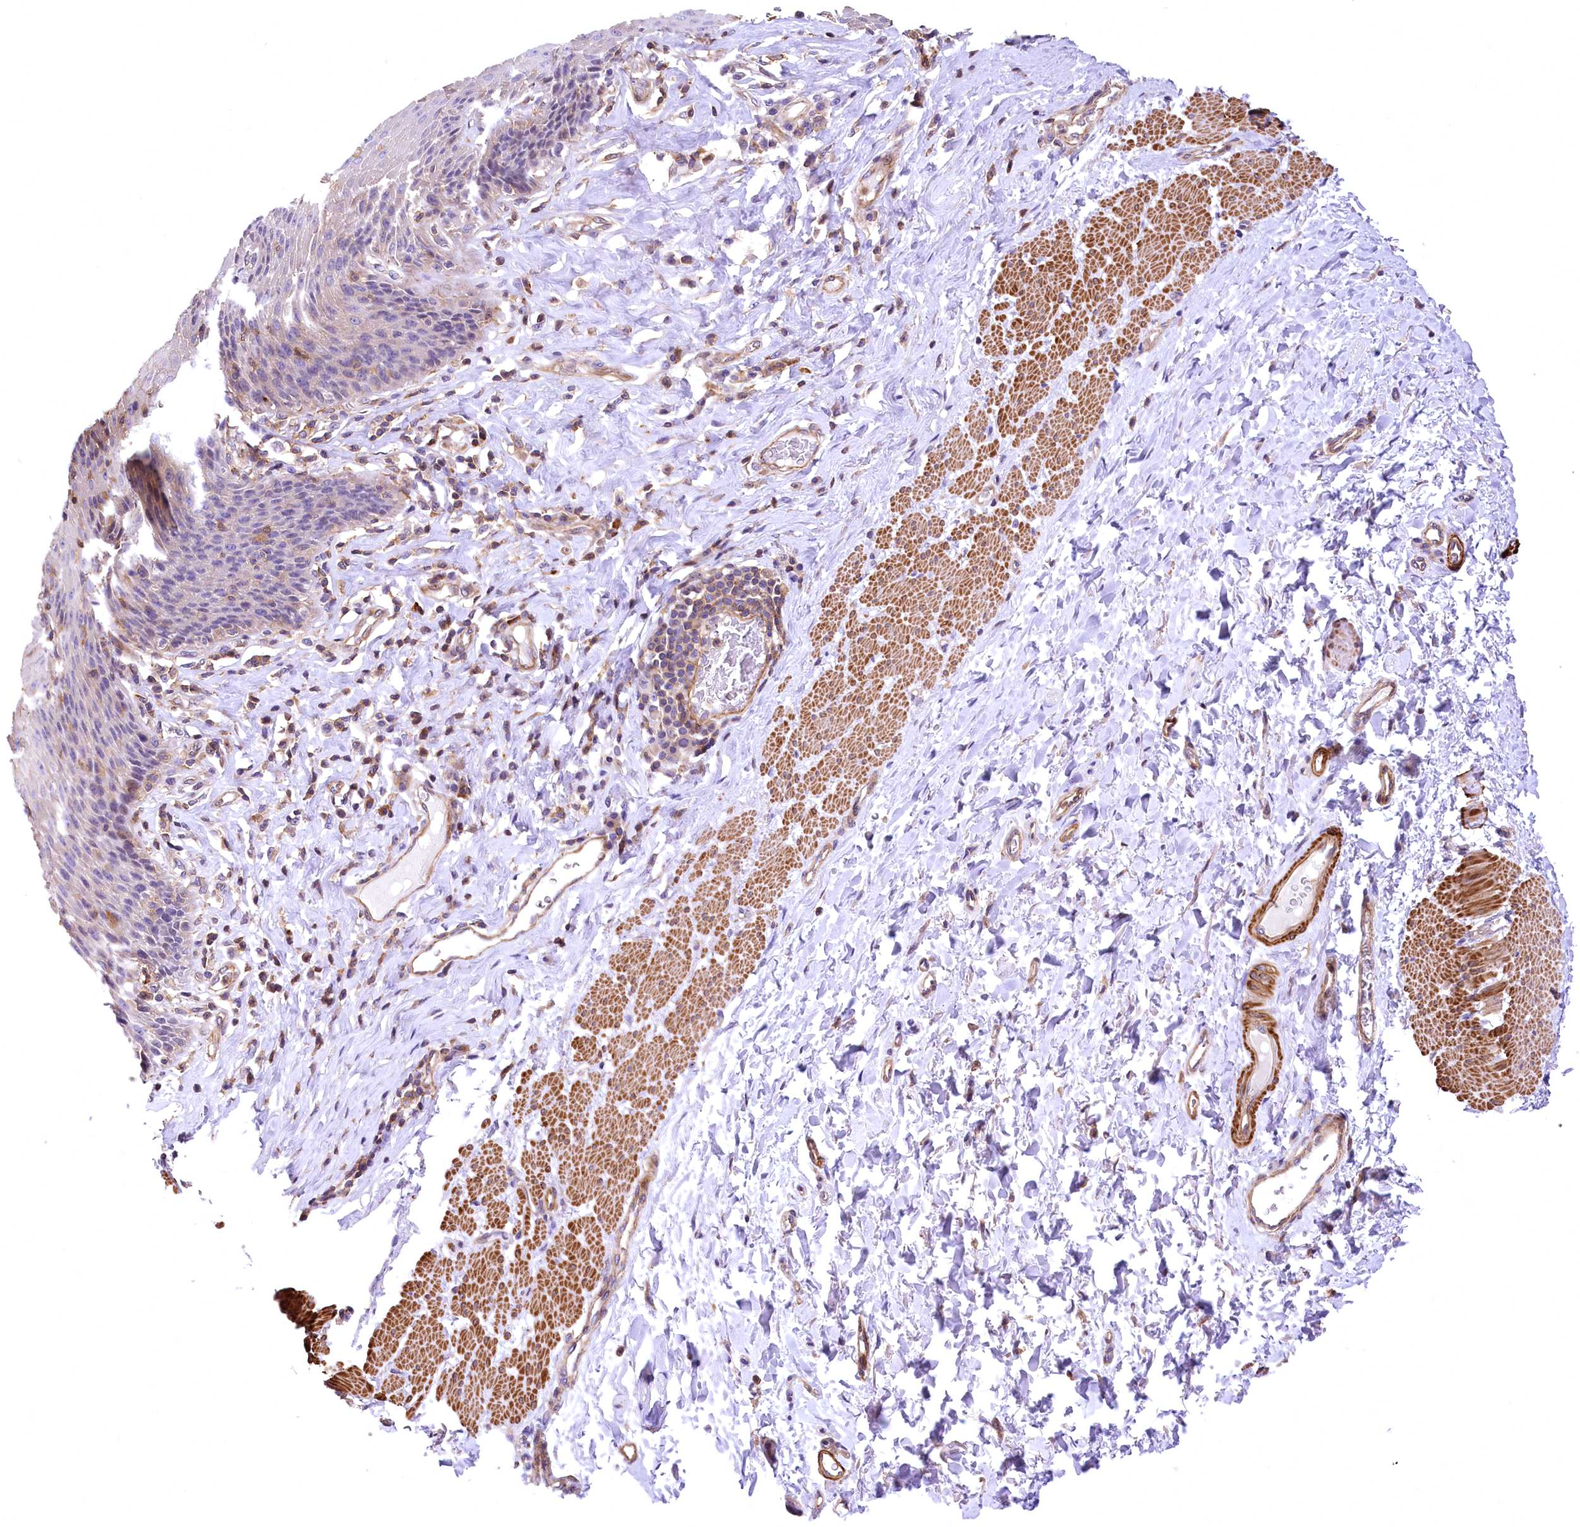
{"staining": {"intensity": "negative", "quantity": "none", "location": "none"}, "tissue": "esophagus", "cell_type": "Squamous epithelial cells", "image_type": "normal", "snomed": [{"axis": "morphology", "description": "Normal tissue, NOS"}, {"axis": "topography", "description": "Esophagus"}], "caption": "IHC histopathology image of unremarkable esophagus stained for a protein (brown), which shows no positivity in squamous epithelial cells. The staining was performed using DAB (3,3'-diaminobenzidine) to visualize the protein expression in brown, while the nuclei were stained in blue with hematoxylin (Magnification: 20x).", "gene": "DPP3", "patient": {"sex": "female", "age": 61}}